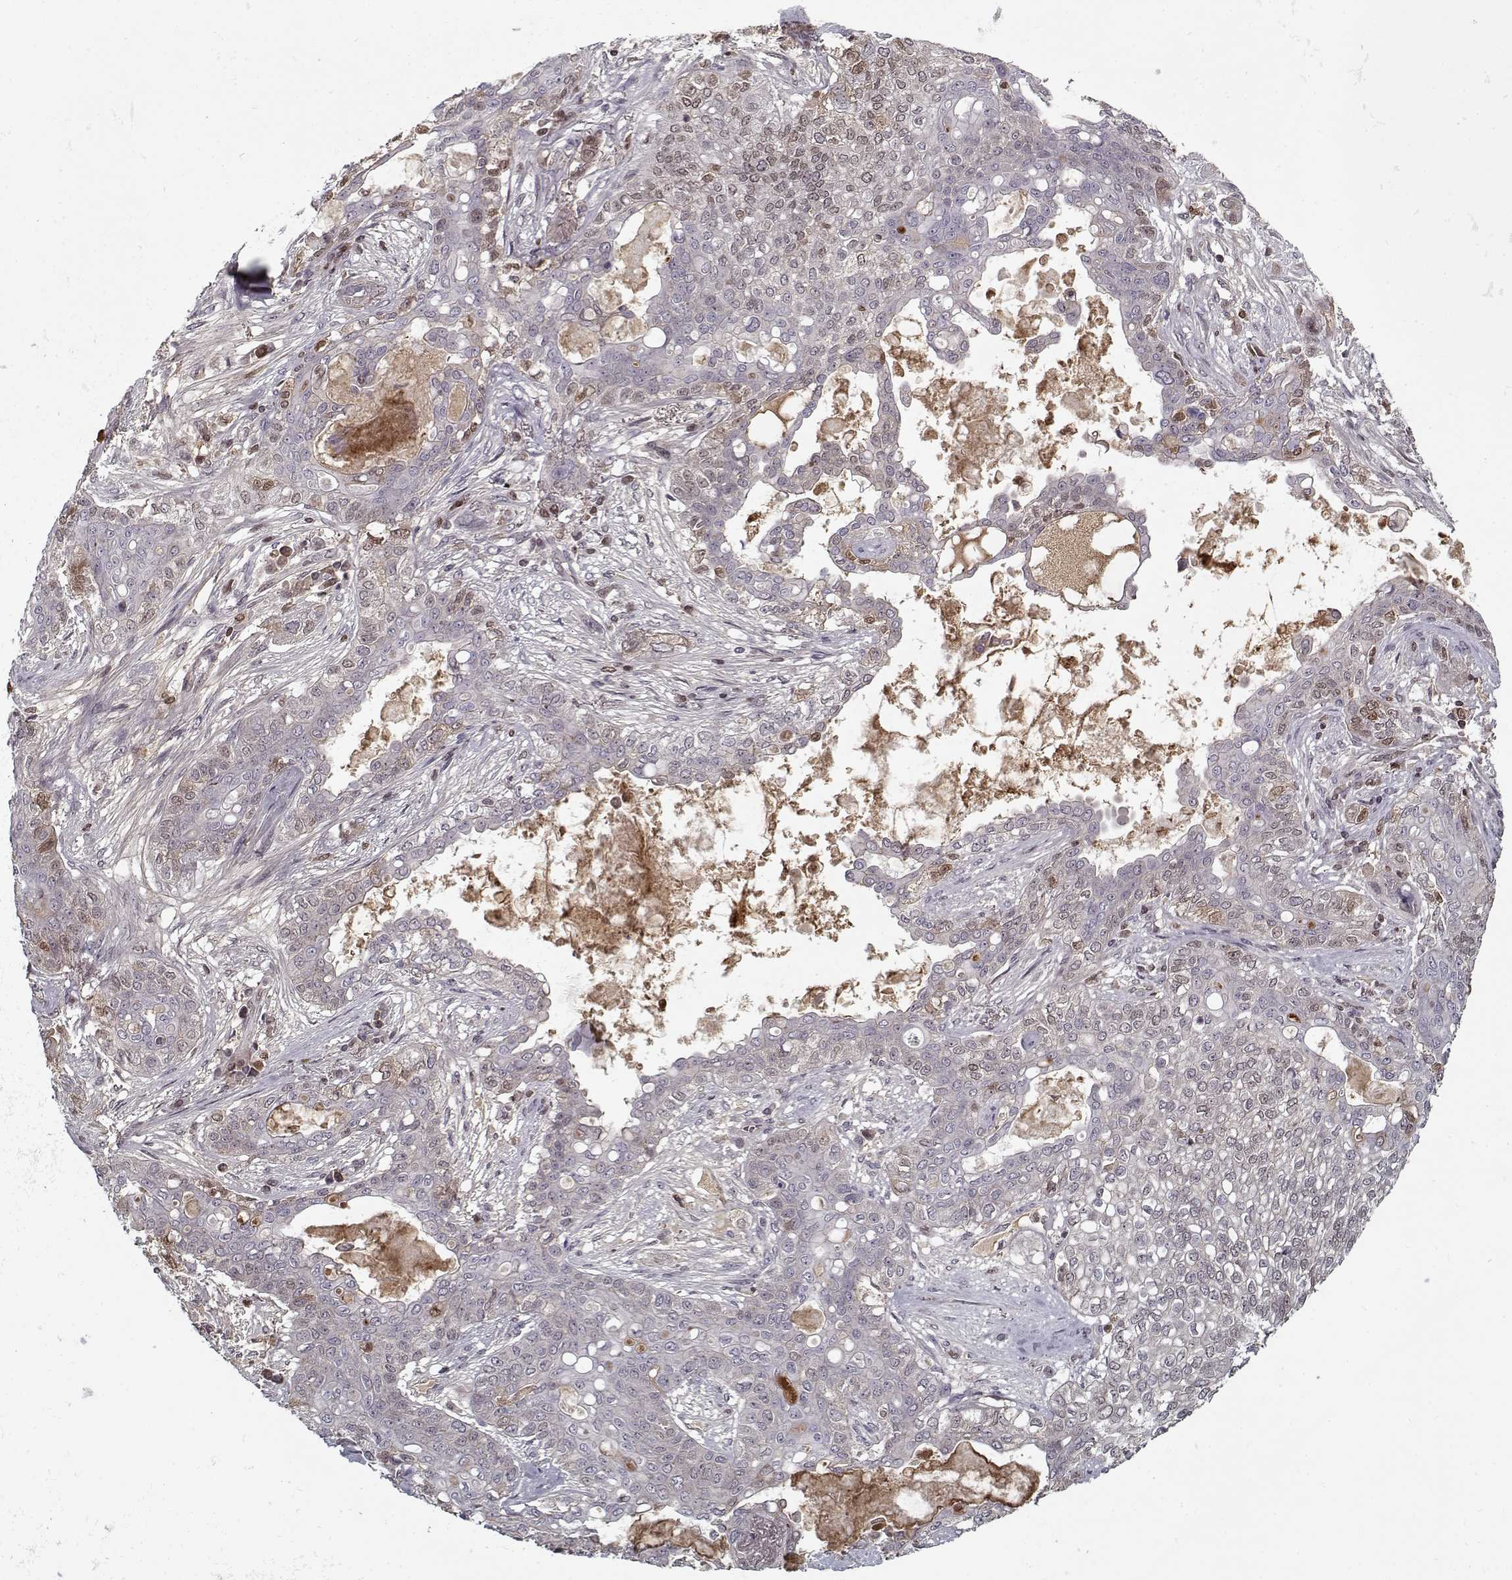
{"staining": {"intensity": "weak", "quantity": "25%-75%", "location": "cytoplasmic/membranous"}, "tissue": "lung cancer", "cell_type": "Tumor cells", "image_type": "cancer", "snomed": [{"axis": "morphology", "description": "Squamous cell carcinoma, NOS"}, {"axis": "topography", "description": "Lung"}], "caption": "A micrograph showing weak cytoplasmic/membranous positivity in about 25%-75% of tumor cells in lung cancer (squamous cell carcinoma), as visualized by brown immunohistochemical staining.", "gene": "AFM", "patient": {"sex": "female", "age": 70}}